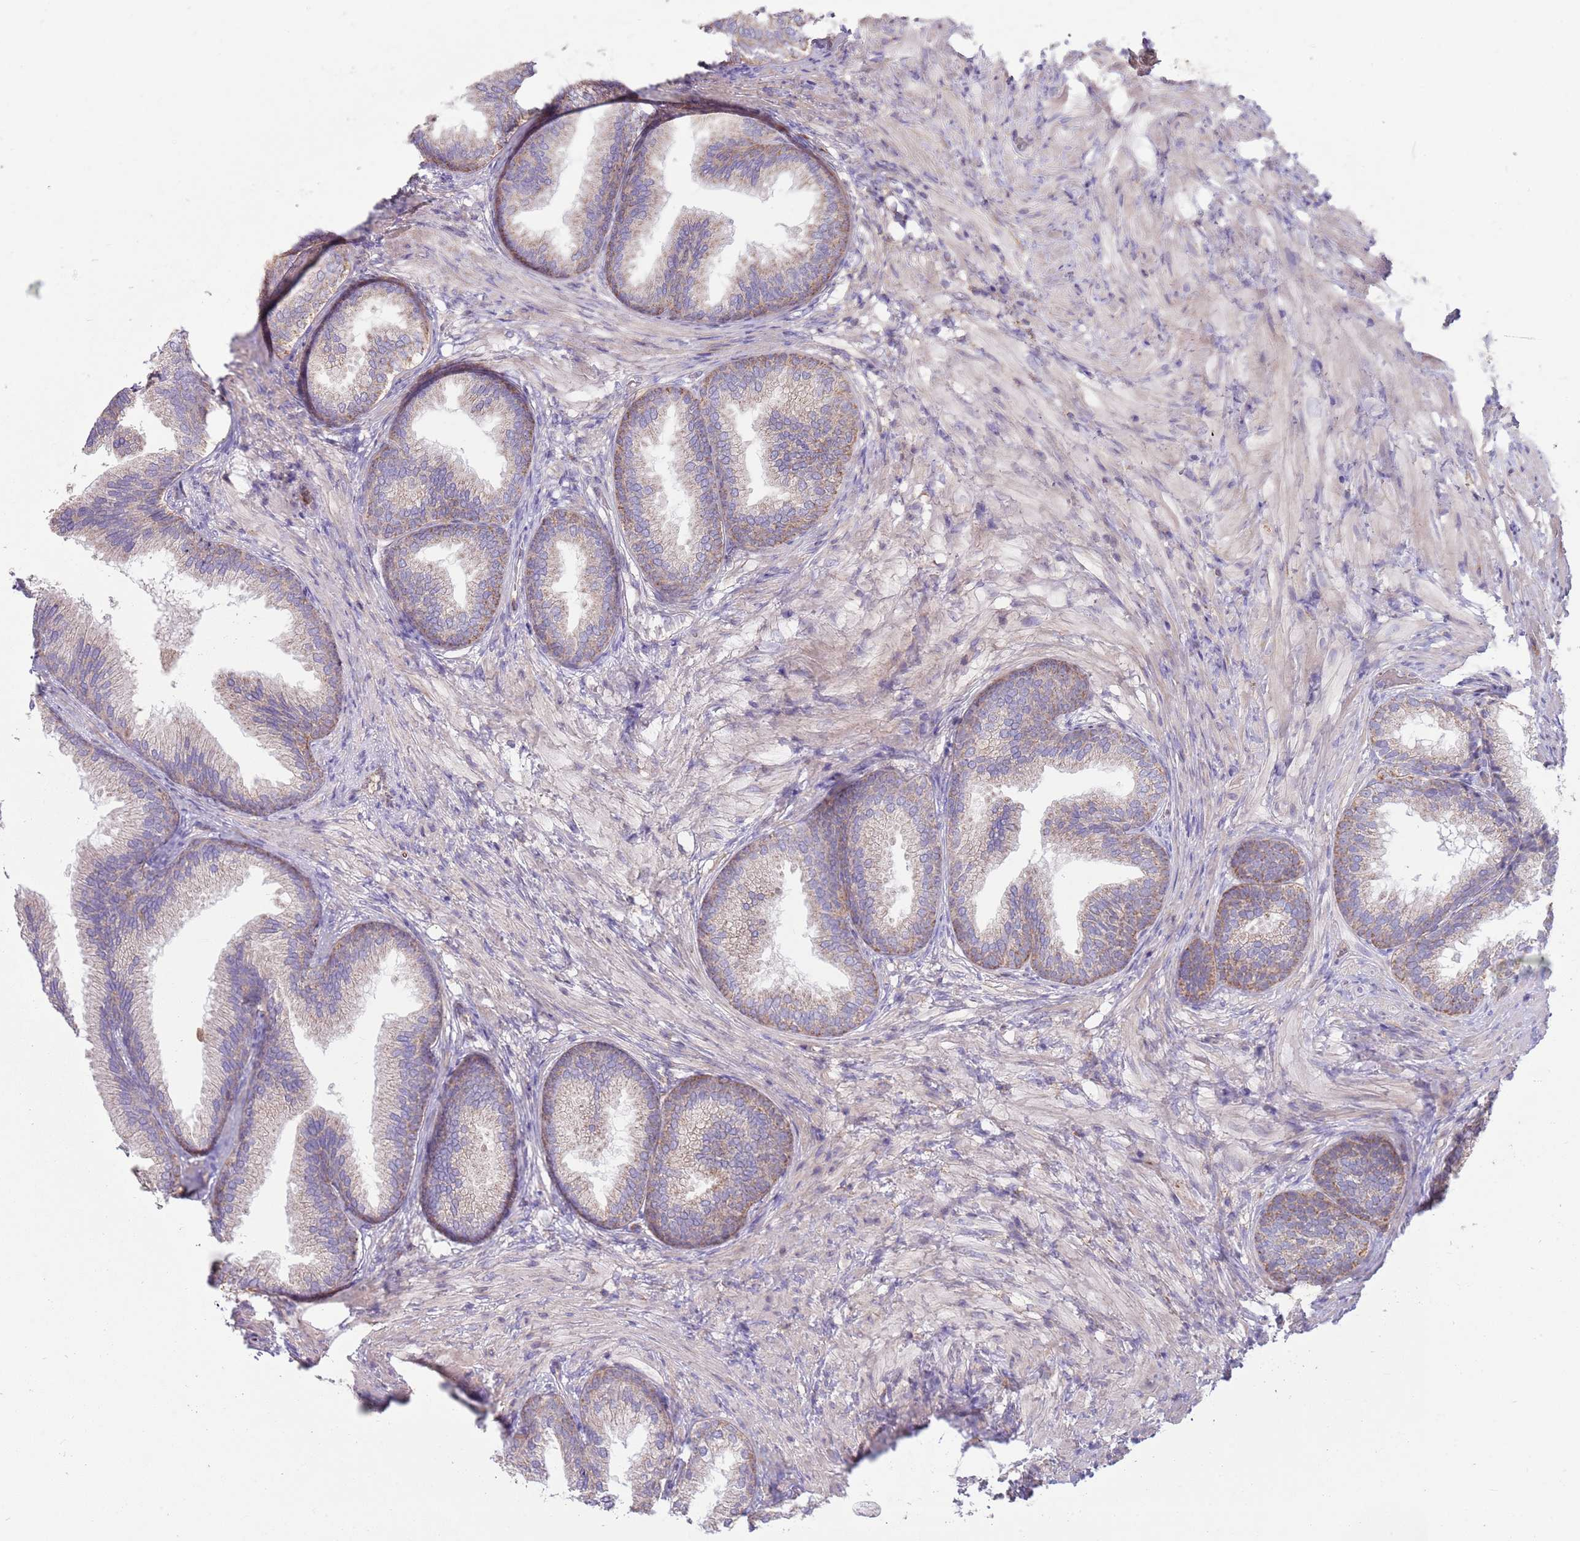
{"staining": {"intensity": "weak", "quantity": "25%-75%", "location": "cytoplasmic/membranous"}, "tissue": "prostate", "cell_type": "Glandular cells", "image_type": "normal", "snomed": [{"axis": "morphology", "description": "Normal tissue, NOS"}, {"axis": "topography", "description": "Prostate"}], "caption": "Weak cytoplasmic/membranous staining for a protein is appreciated in approximately 25%-75% of glandular cells of benign prostate using IHC.", "gene": "DDT", "patient": {"sex": "male", "age": 76}}